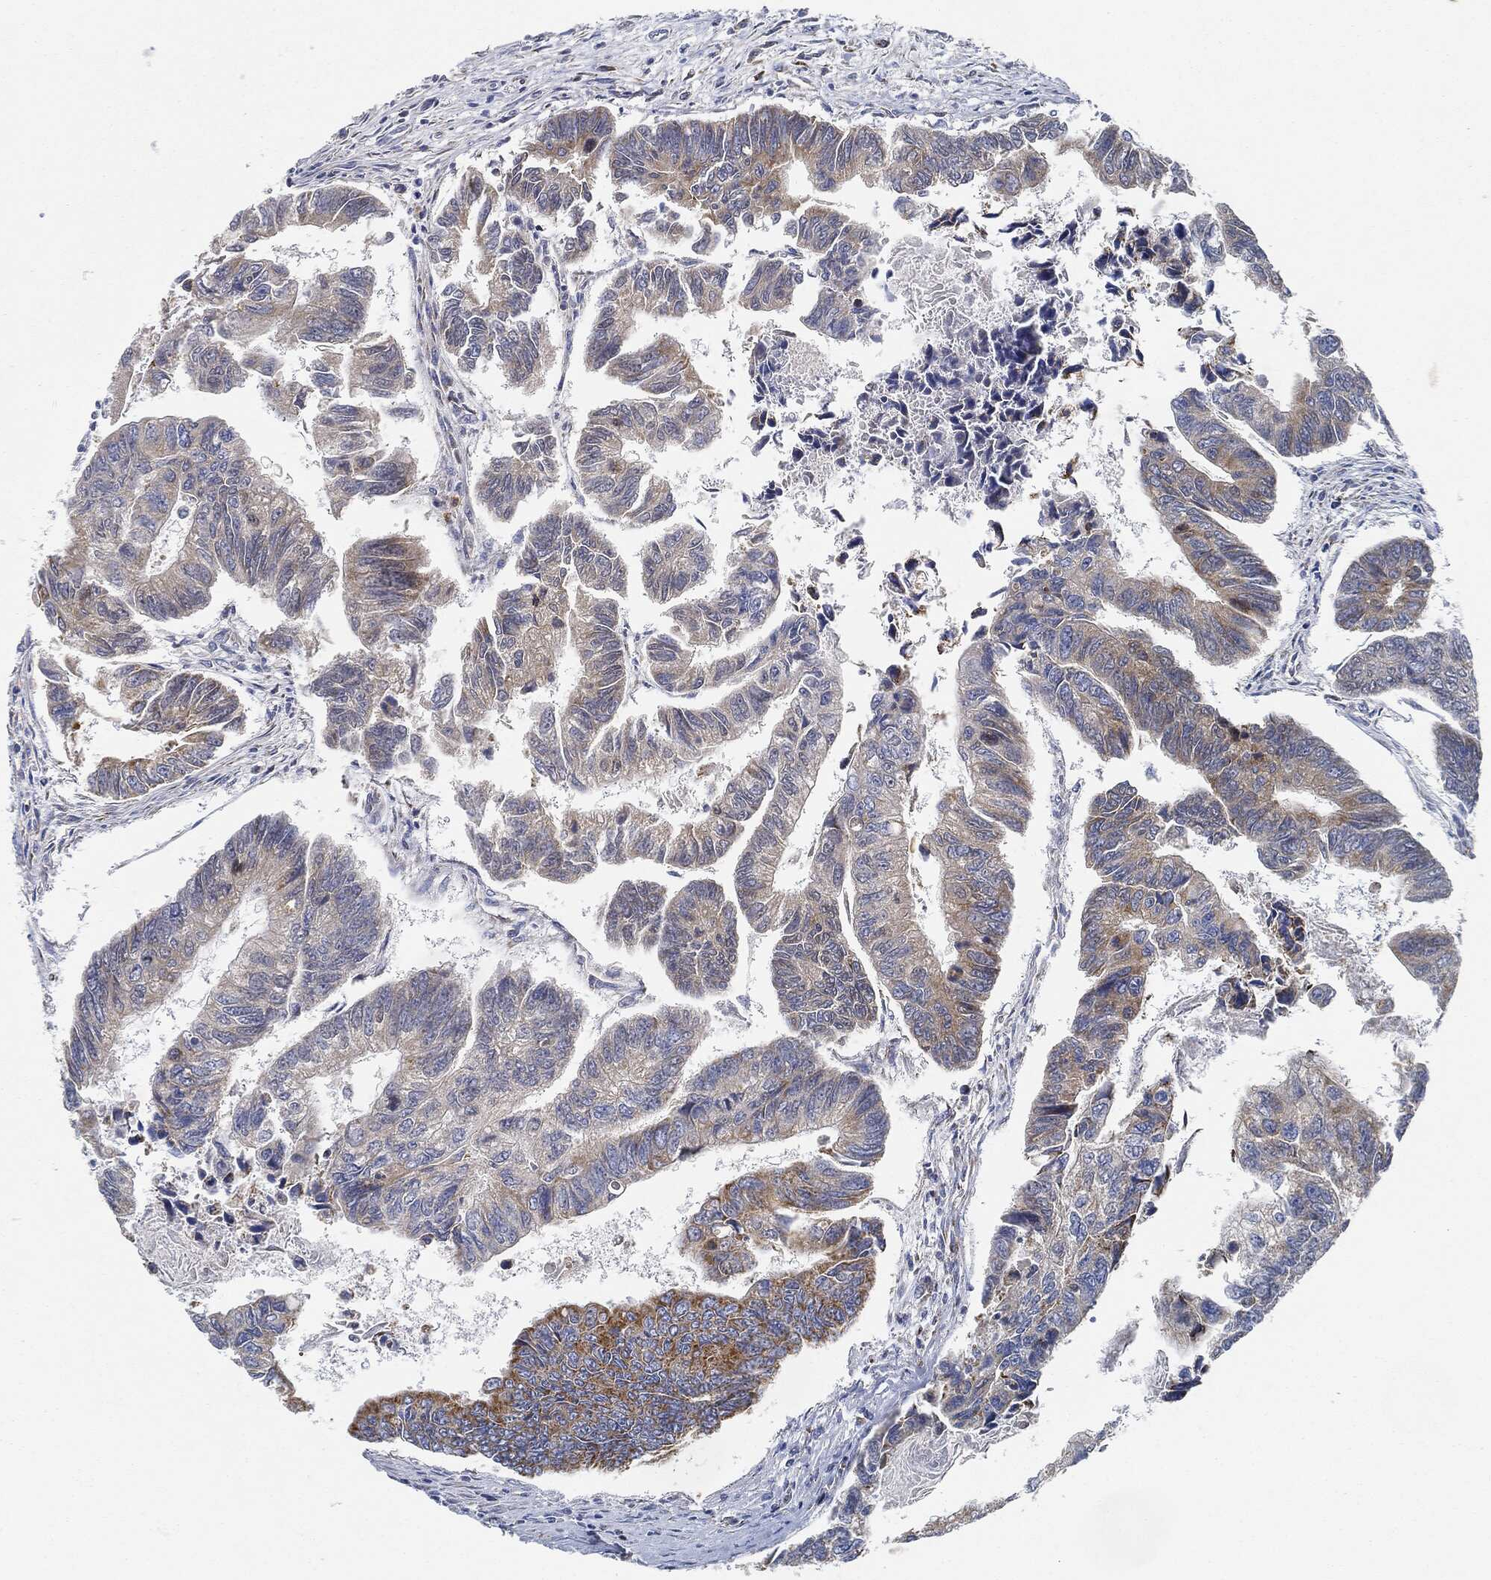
{"staining": {"intensity": "moderate", "quantity": "25%-75%", "location": "cytoplasmic/membranous"}, "tissue": "colorectal cancer", "cell_type": "Tumor cells", "image_type": "cancer", "snomed": [{"axis": "morphology", "description": "Adenocarcinoma, NOS"}, {"axis": "topography", "description": "Colon"}], "caption": "A brown stain labels moderate cytoplasmic/membranous staining of a protein in human colorectal cancer (adenocarcinoma) tumor cells. (IHC, brightfield microscopy, high magnification).", "gene": "CAPN15", "patient": {"sex": "female", "age": 65}}